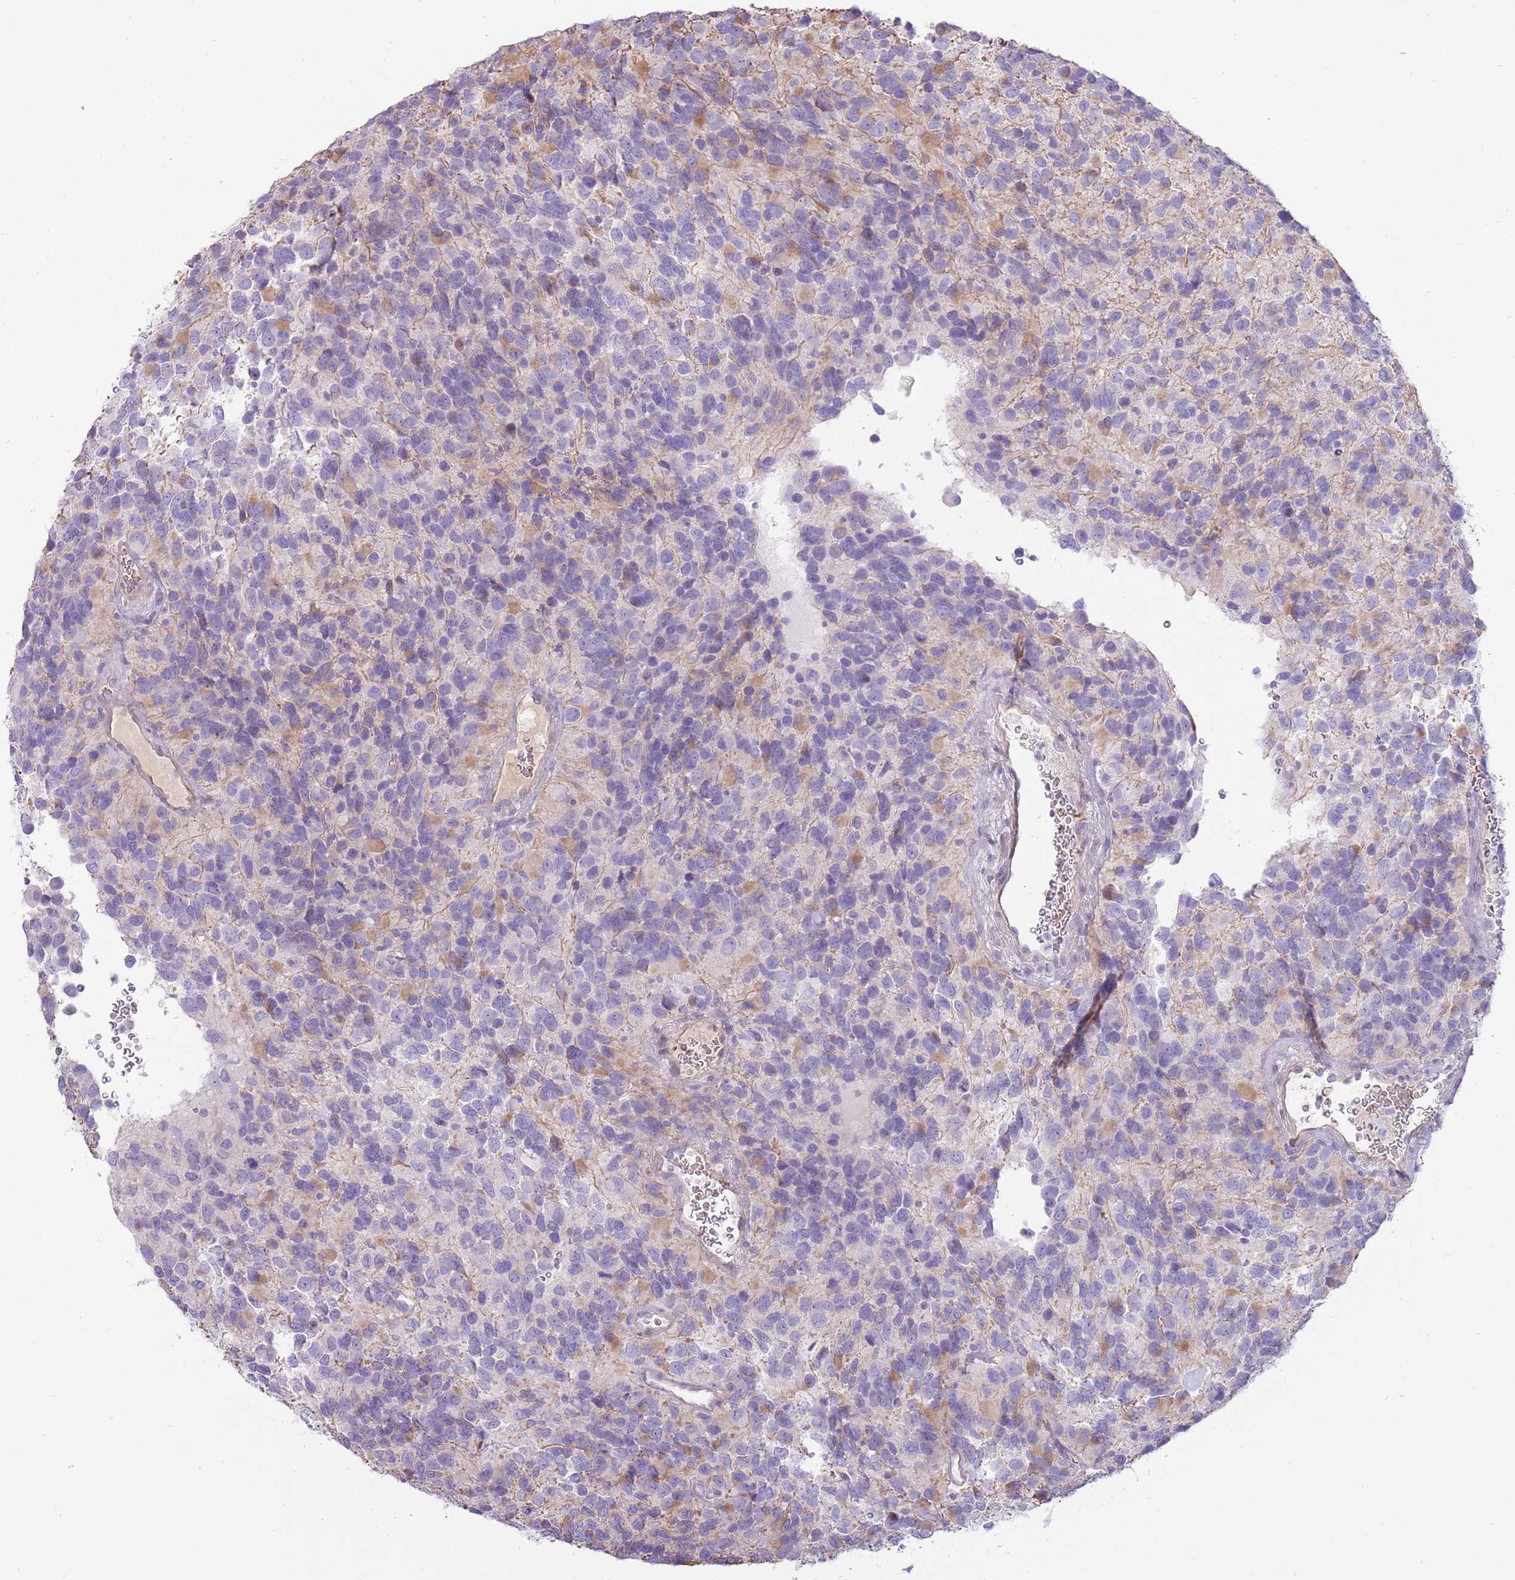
{"staining": {"intensity": "weak", "quantity": "<25%", "location": "cytoplasmic/membranous"}, "tissue": "glioma", "cell_type": "Tumor cells", "image_type": "cancer", "snomed": [{"axis": "morphology", "description": "Glioma, malignant, High grade"}, {"axis": "topography", "description": "Brain"}], "caption": "Immunohistochemistry photomicrograph of neoplastic tissue: glioma stained with DAB (3,3'-diaminobenzidine) demonstrates no significant protein positivity in tumor cells.", "gene": "MCUB", "patient": {"sex": "male", "age": 77}}